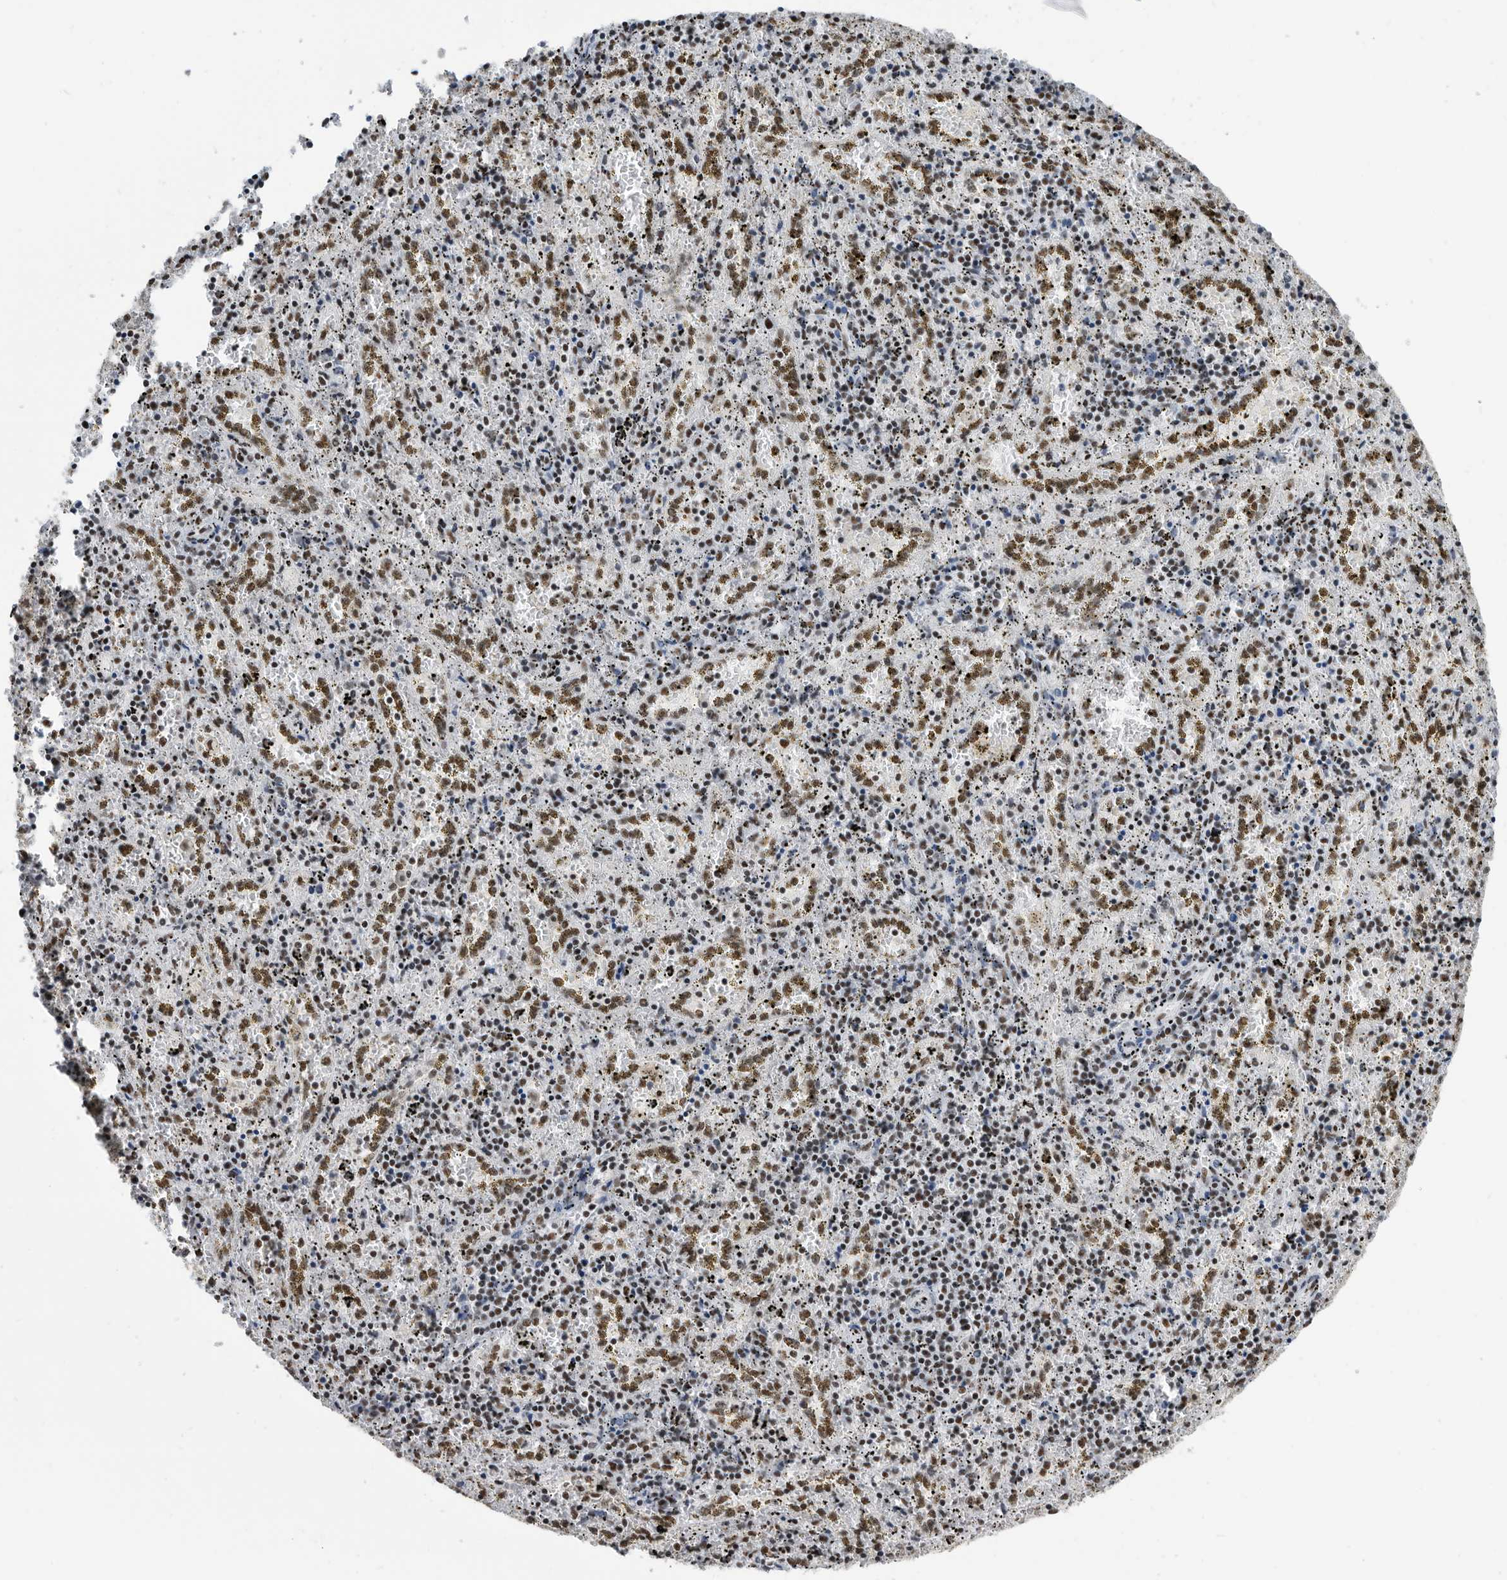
{"staining": {"intensity": "moderate", "quantity": ">75%", "location": "nuclear"}, "tissue": "spleen", "cell_type": "Cells in red pulp", "image_type": "normal", "snomed": [{"axis": "morphology", "description": "Normal tissue, NOS"}, {"axis": "topography", "description": "Spleen"}], "caption": "Human spleen stained with a brown dye reveals moderate nuclear positive positivity in approximately >75% of cells in red pulp.", "gene": "SF3A1", "patient": {"sex": "male", "age": 11}}